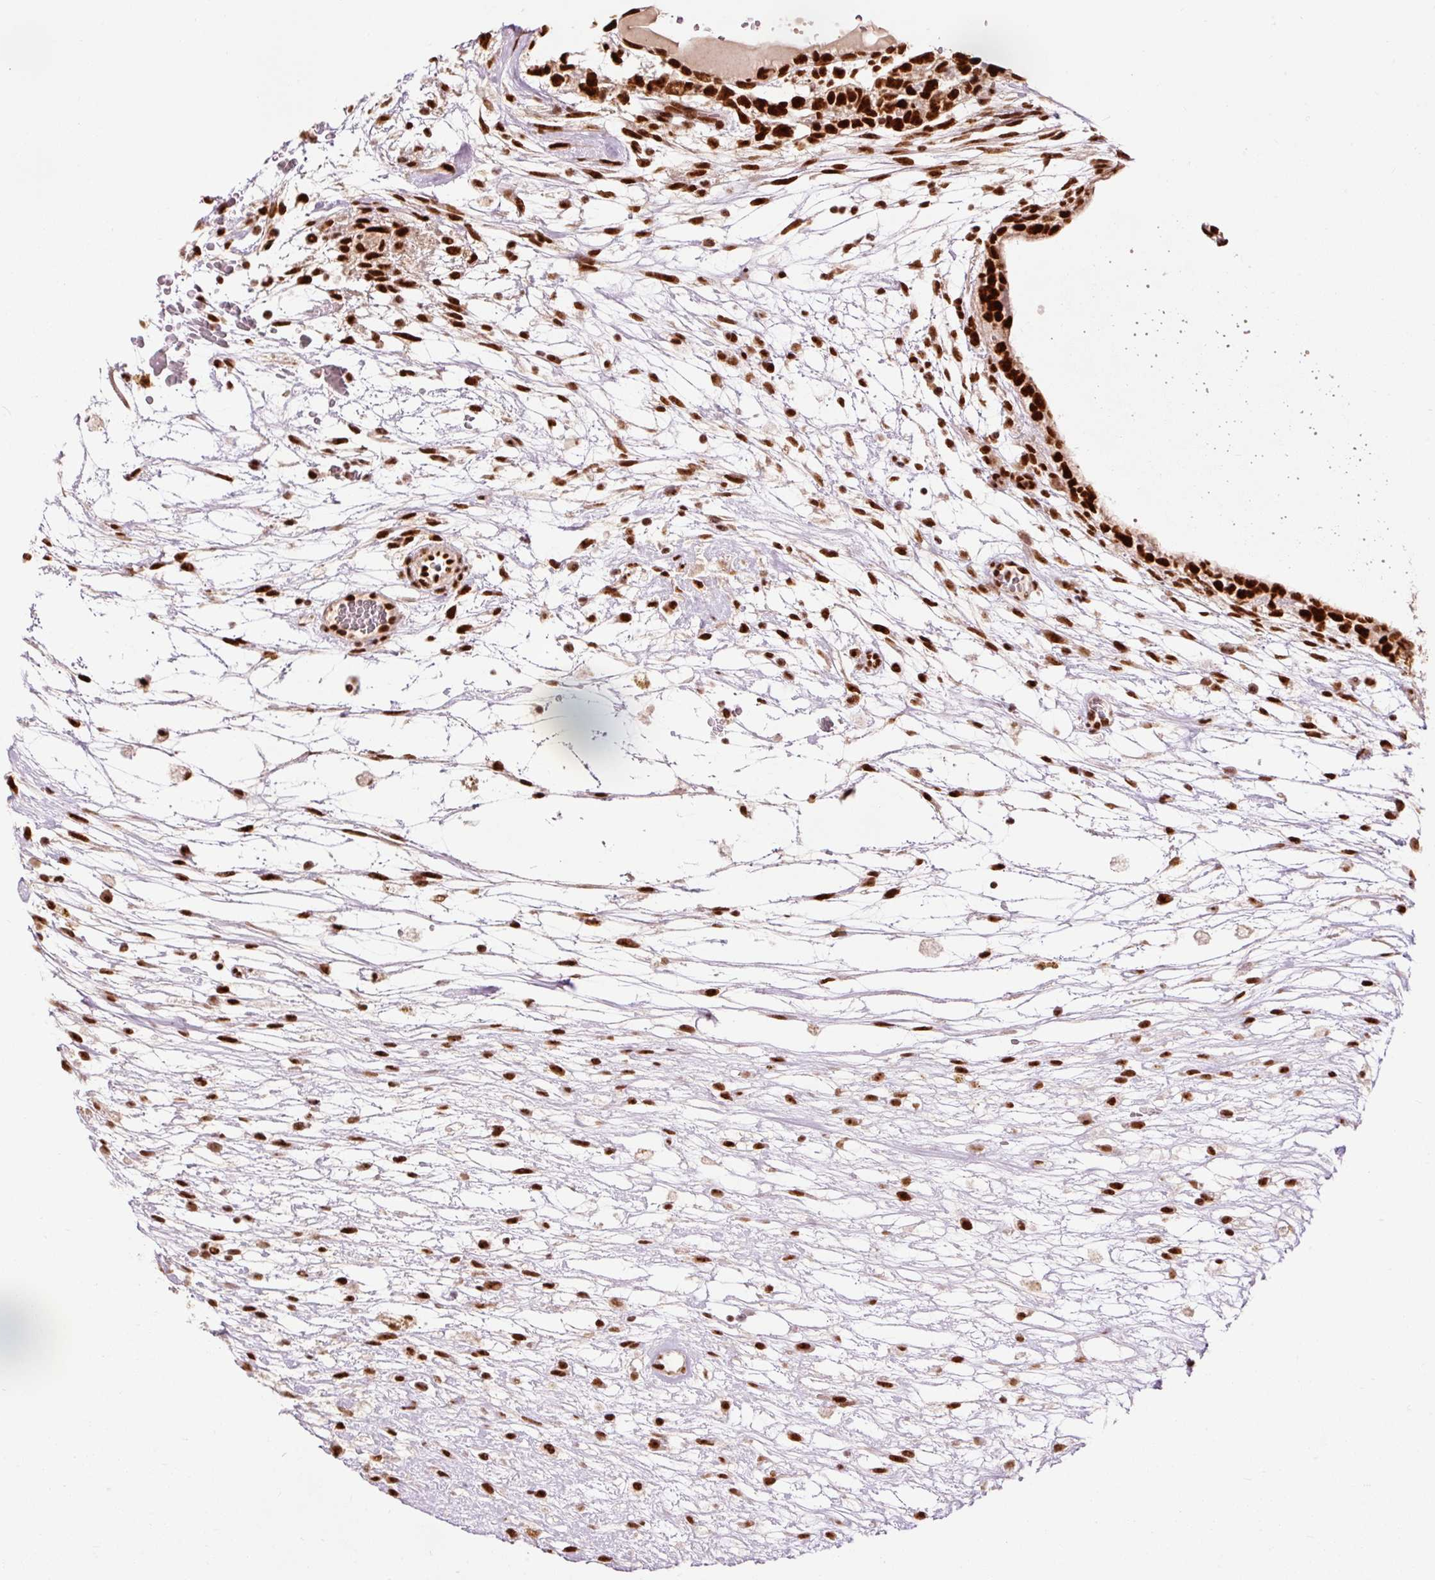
{"staining": {"intensity": "strong", "quantity": ">75%", "location": "nuclear"}, "tissue": "testis cancer", "cell_type": "Tumor cells", "image_type": "cancer", "snomed": [{"axis": "morphology", "description": "Carcinoma, Embryonal, NOS"}, {"axis": "topography", "description": "Testis"}], "caption": "The micrograph shows staining of testis embryonal carcinoma, revealing strong nuclear protein expression (brown color) within tumor cells. The staining is performed using DAB (3,3'-diaminobenzidine) brown chromogen to label protein expression. The nuclei are counter-stained blue using hematoxylin.", "gene": "ZBTB44", "patient": {"sex": "male", "age": 32}}